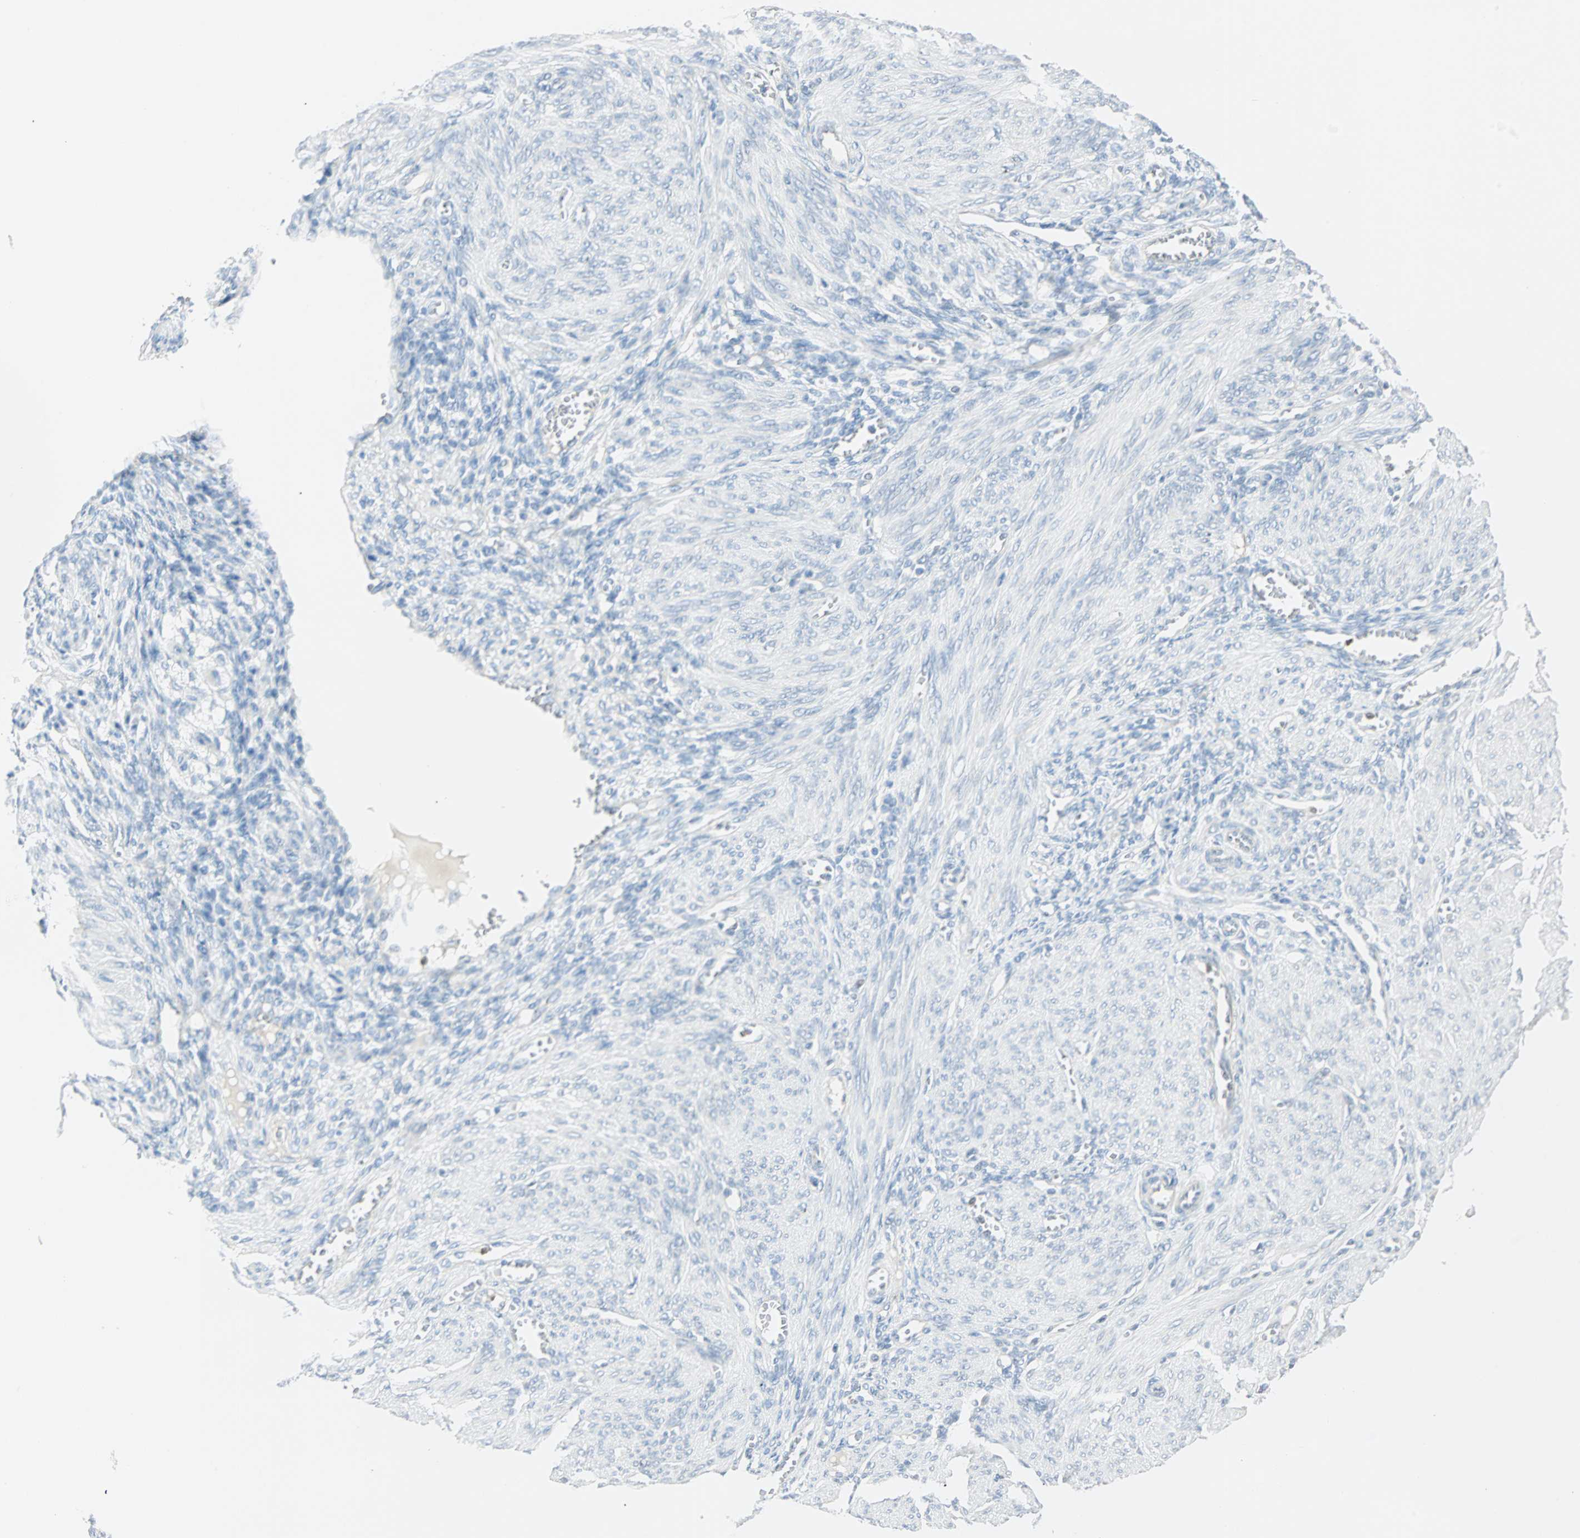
{"staining": {"intensity": "negative", "quantity": "none", "location": "none"}, "tissue": "endometrium", "cell_type": "Cells in endometrial stroma", "image_type": "normal", "snomed": [{"axis": "morphology", "description": "Normal tissue, NOS"}, {"axis": "topography", "description": "Endometrium"}], "caption": "This histopathology image is of unremarkable endometrium stained with immunohistochemistry to label a protein in brown with the nuclei are counter-stained blue. There is no staining in cells in endometrial stroma.", "gene": "MLLT10", "patient": {"sex": "female", "age": 72}}